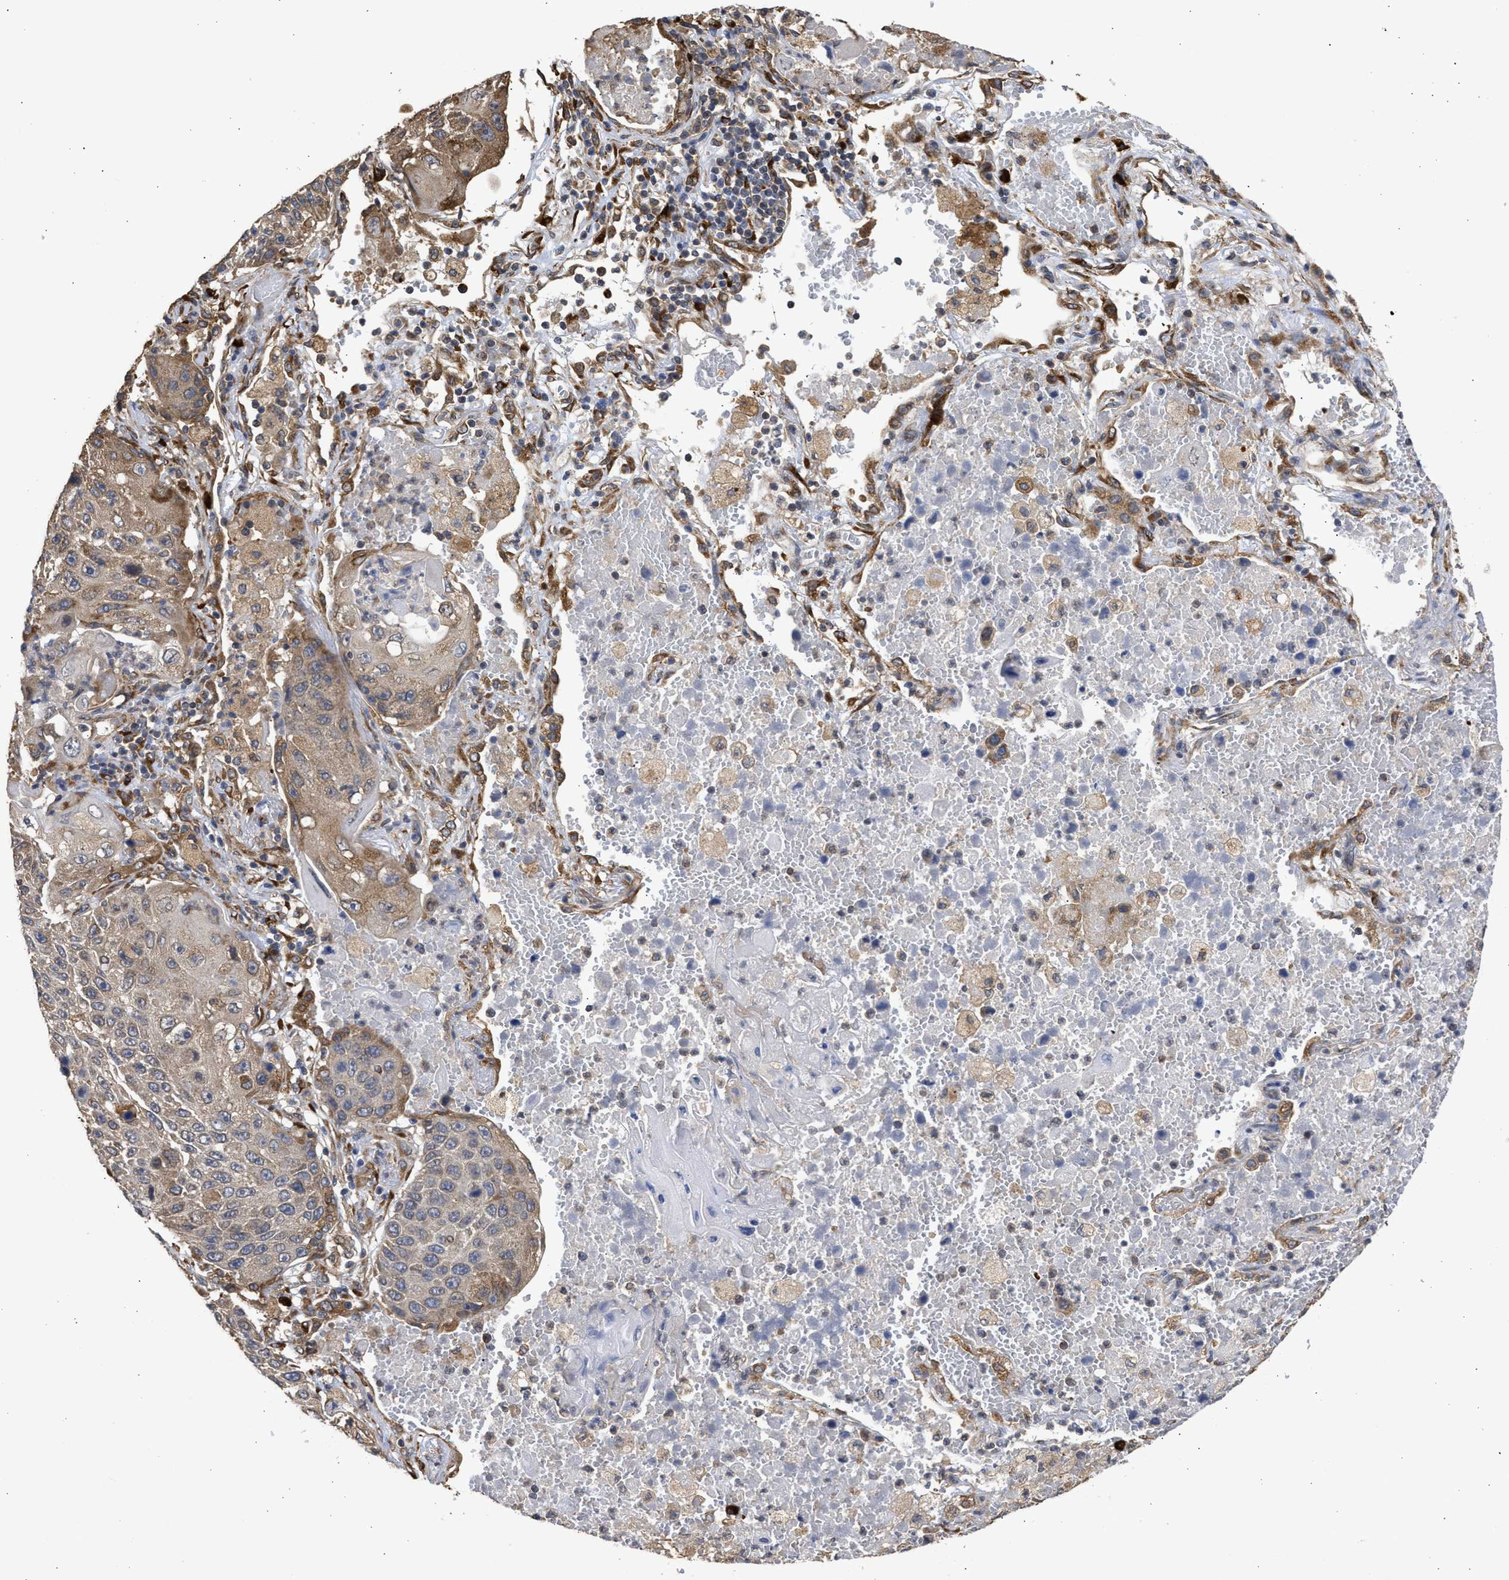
{"staining": {"intensity": "moderate", "quantity": ">75%", "location": "cytoplasmic/membranous"}, "tissue": "lung cancer", "cell_type": "Tumor cells", "image_type": "cancer", "snomed": [{"axis": "morphology", "description": "Squamous cell carcinoma, NOS"}, {"axis": "topography", "description": "Lung"}], "caption": "Immunohistochemistry staining of lung squamous cell carcinoma, which exhibits medium levels of moderate cytoplasmic/membranous positivity in about >75% of tumor cells indicating moderate cytoplasmic/membranous protein expression. The staining was performed using DAB (brown) for protein detection and nuclei were counterstained in hematoxylin (blue).", "gene": "DNAJC1", "patient": {"sex": "male", "age": 61}}